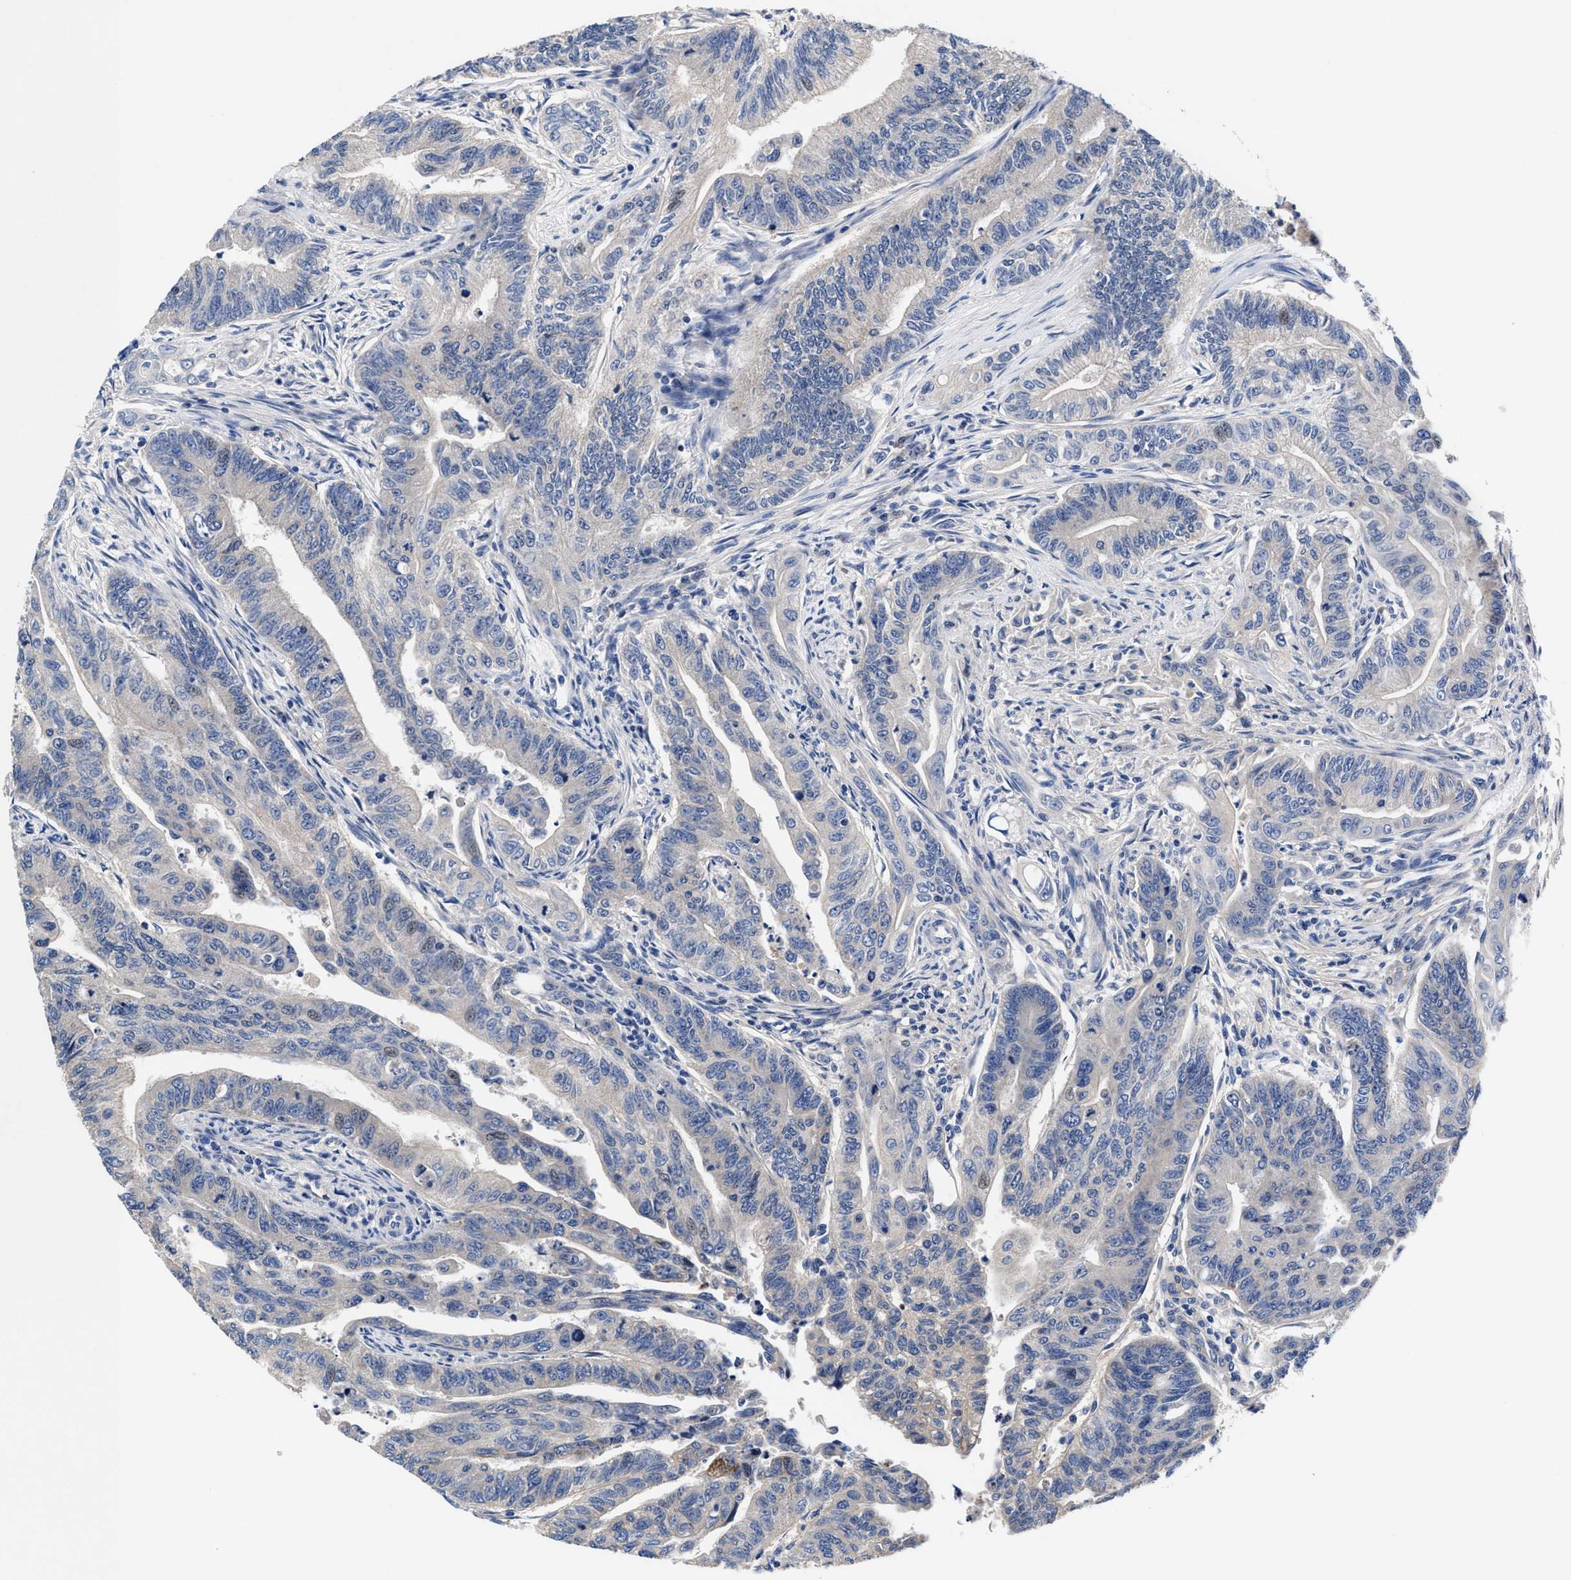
{"staining": {"intensity": "negative", "quantity": "none", "location": "none"}, "tissue": "colorectal cancer", "cell_type": "Tumor cells", "image_type": "cancer", "snomed": [{"axis": "morphology", "description": "Adenoma, NOS"}, {"axis": "morphology", "description": "Adenocarcinoma, NOS"}, {"axis": "topography", "description": "Colon"}], "caption": "An image of colorectal adenoma stained for a protein reveals no brown staining in tumor cells. The staining was performed using DAB (3,3'-diaminobenzidine) to visualize the protein expression in brown, while the nuclei were stained in blue with hematoxylin (Magnification: 20x).", "gene": "DHRS13", "patient": {"sex": "male", "age": 79}}